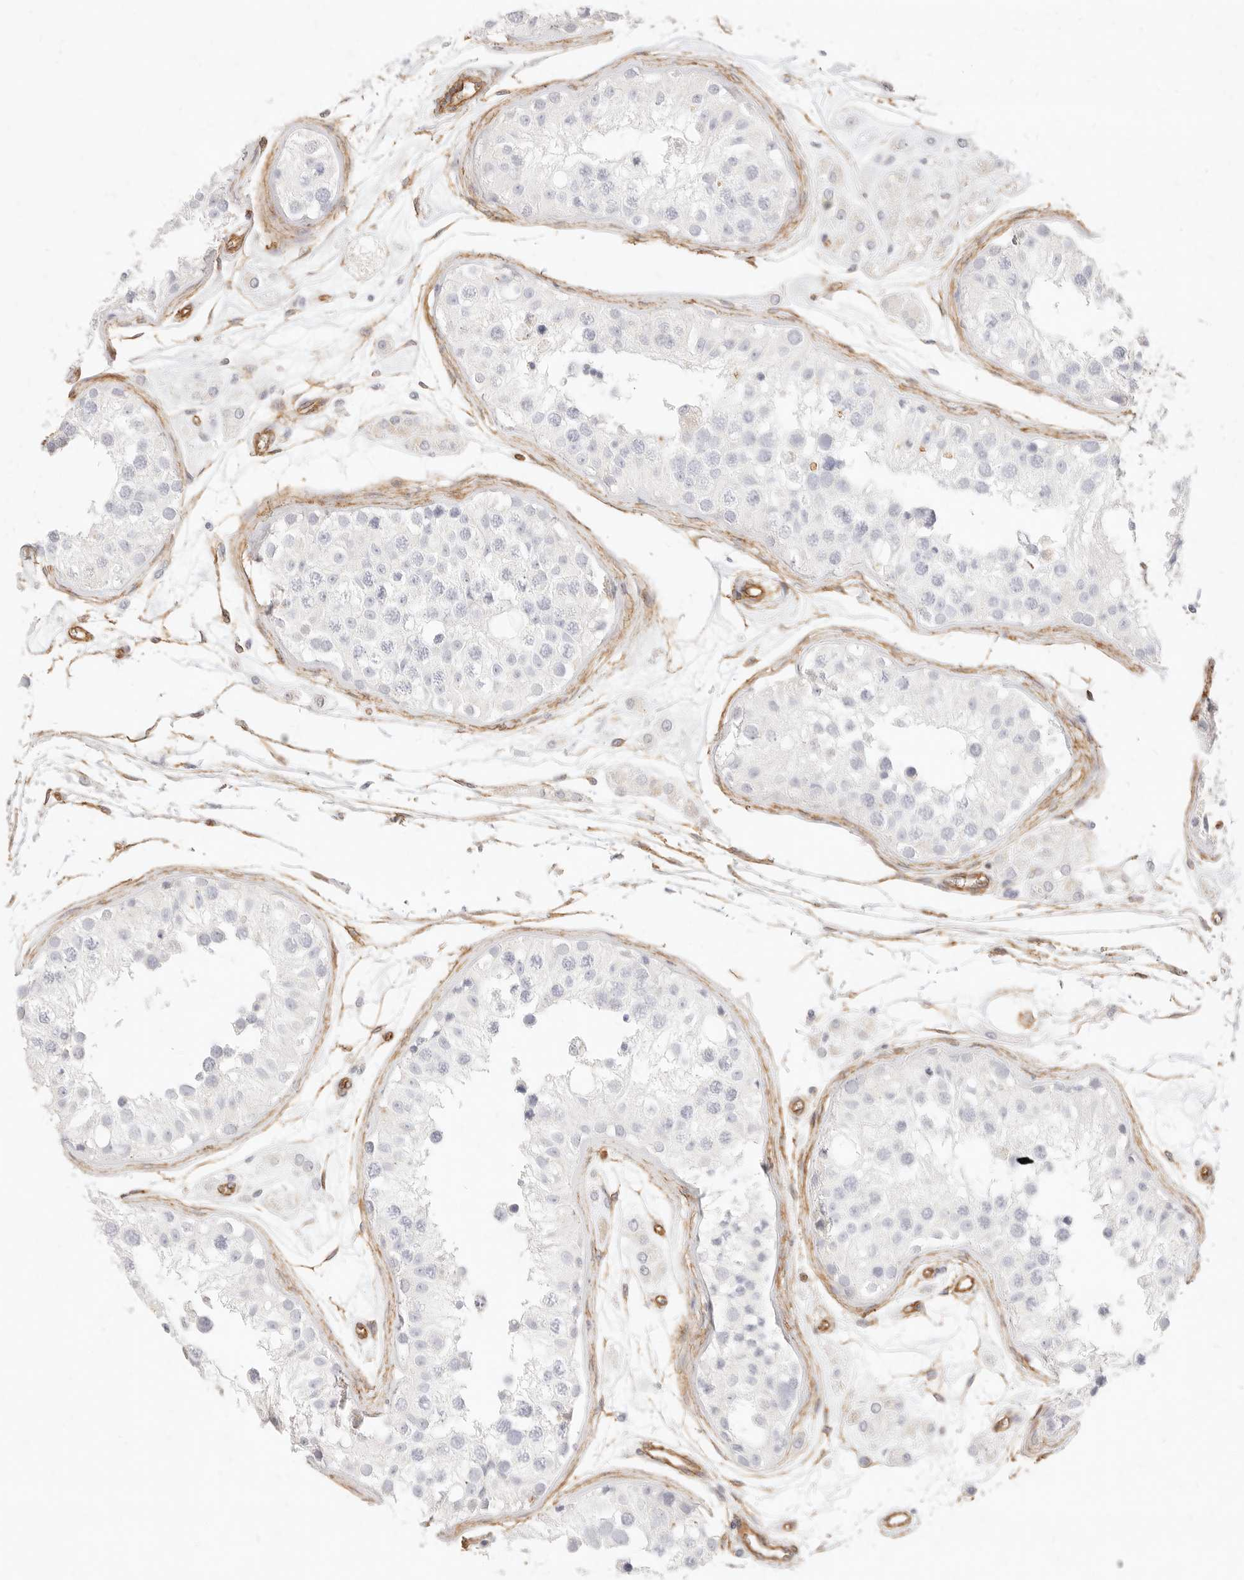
{"staining": {"intensity": "negative", "quantity": "none", "location": "none"}, "tissue": "testis", "cell_type": "Cells in seminiferous ducts", "image_type": "normal", "snomed": [{"axis": "morphology", "description": "Normal tissue, NOS"}, {"axis": "morphology", "description": "Adenocarcinoma, metastatic, NOS"}, {"axis": "topography", "description": "Testis"}], "caption": "Immunohistochemistry (IHC) of normal human testis exhibits no positivity in cells in seminiferous ducts. (DAB IHC, high magnification).", "gene": "NUS1", "patient": {"sex": "male", "age": 26}}